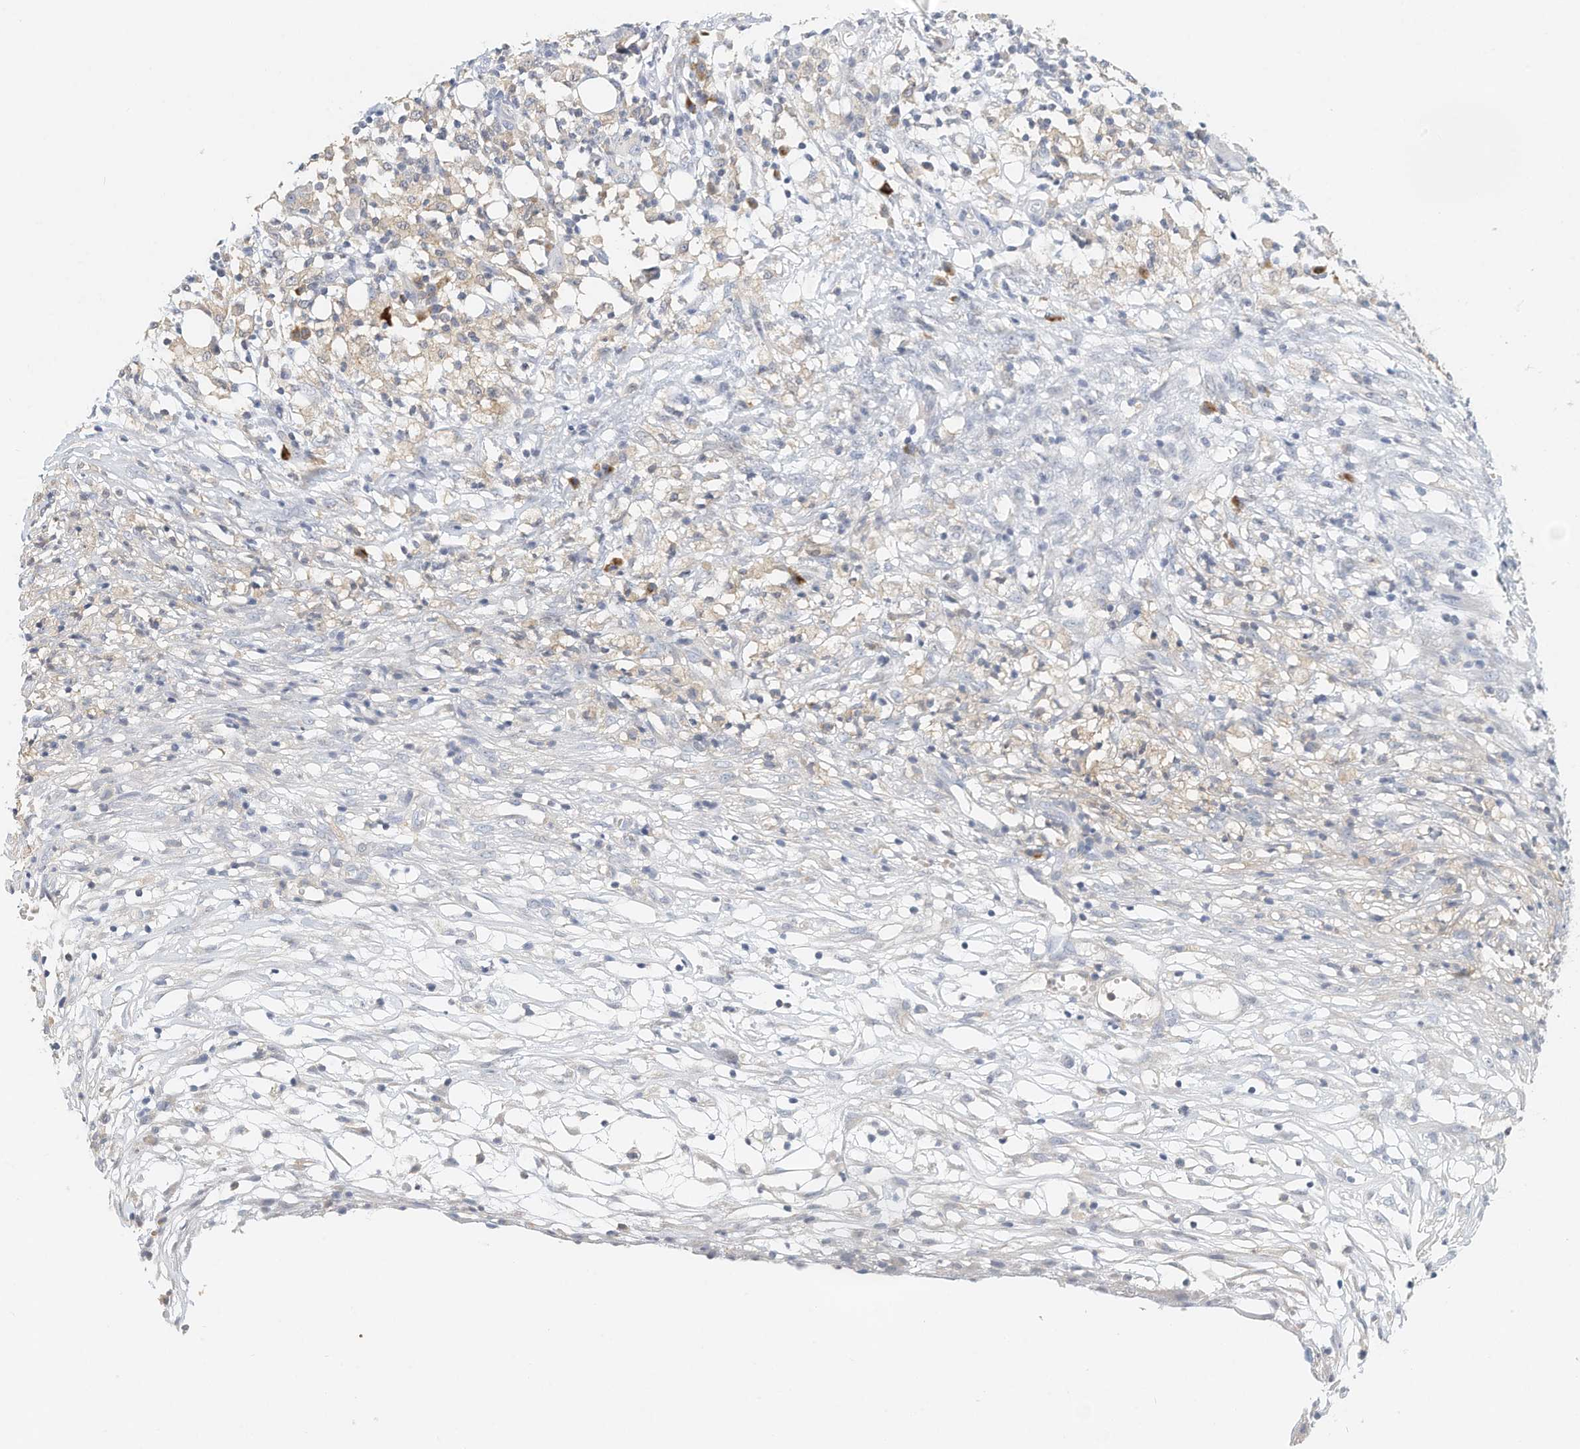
{"staining": {"intensity": "negative", "quantity": "none", "location": "none"}, "tissue": "ovarian cancer", "cell_type": "Tumor cells", "image_type": "cancer", "snomed": [{"axis": "morphology", "description": "Carcinoma, endometroid"}, {"axis": "topography", "description": "Ovary"}], "caption": "Endometroid carcinoma (ovarian) was stained to show a protein in brown. There is no significant positivity in tumor cells.", "gene": "MICAL1", "patient": {"sex": "female", "age": 42}}